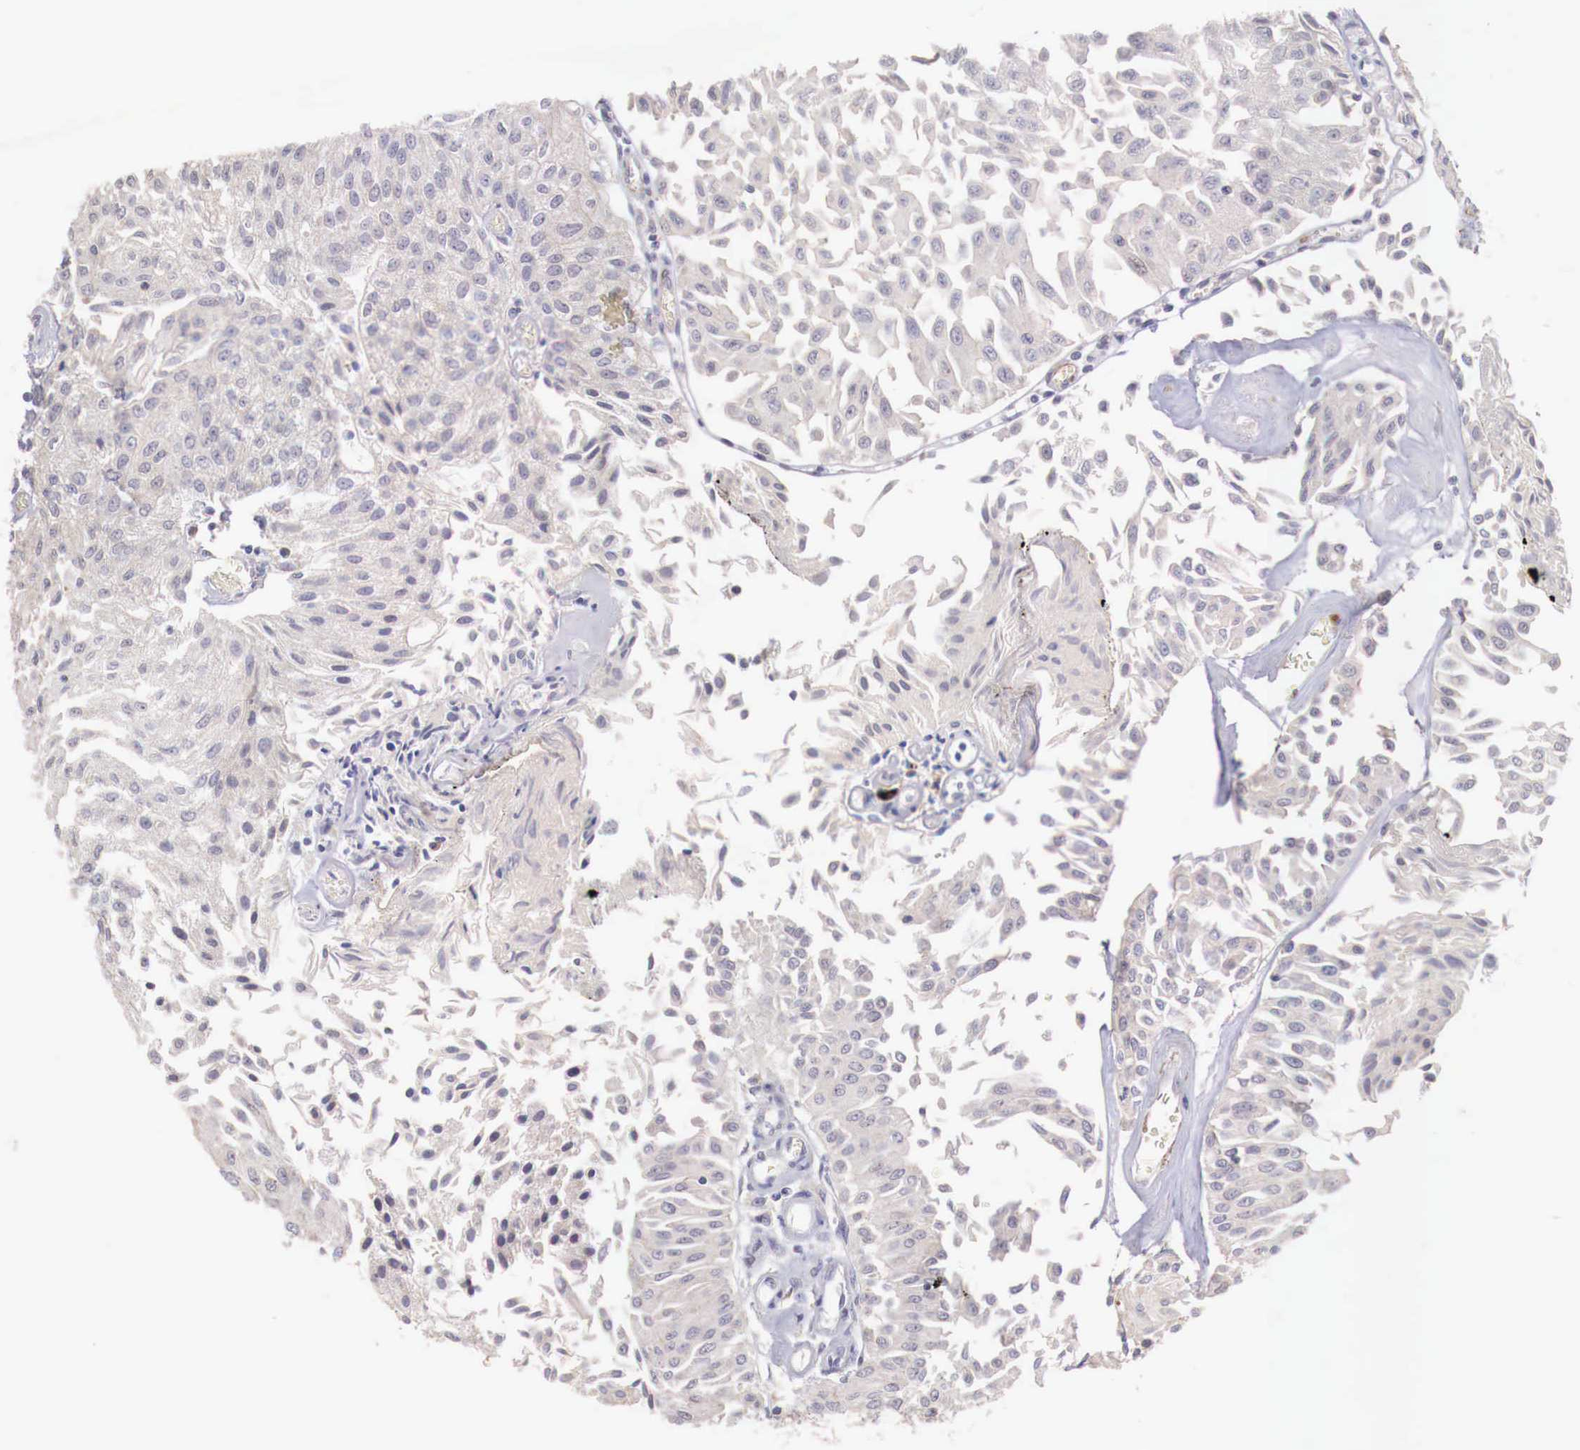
{"staining": {"intensity": "negative", "quantity": "none", "location": "none"}, "tissue": "urothelial cancer", "cell_type": "Tumor cells", "image_type": "cancer", "snomed": [{"axis": "morphology", "description": "Urothelial carcinoma, Low grade"}, {"axis": "topography", "description": "Urinary bladder"}], "caption": "Photomicrograph shows no significant protein staining in tumor cells of urothelial carcinoma (low-grade). (Stains: DAB (3,3'-diaminobenzidine) immunohistochemistry (IHC) with hematoxylin counter stain, Microscopy: brightfield microscopy at high magnification).", "gene": "WT1", "patient": {"sex": "male", "age": 86}}